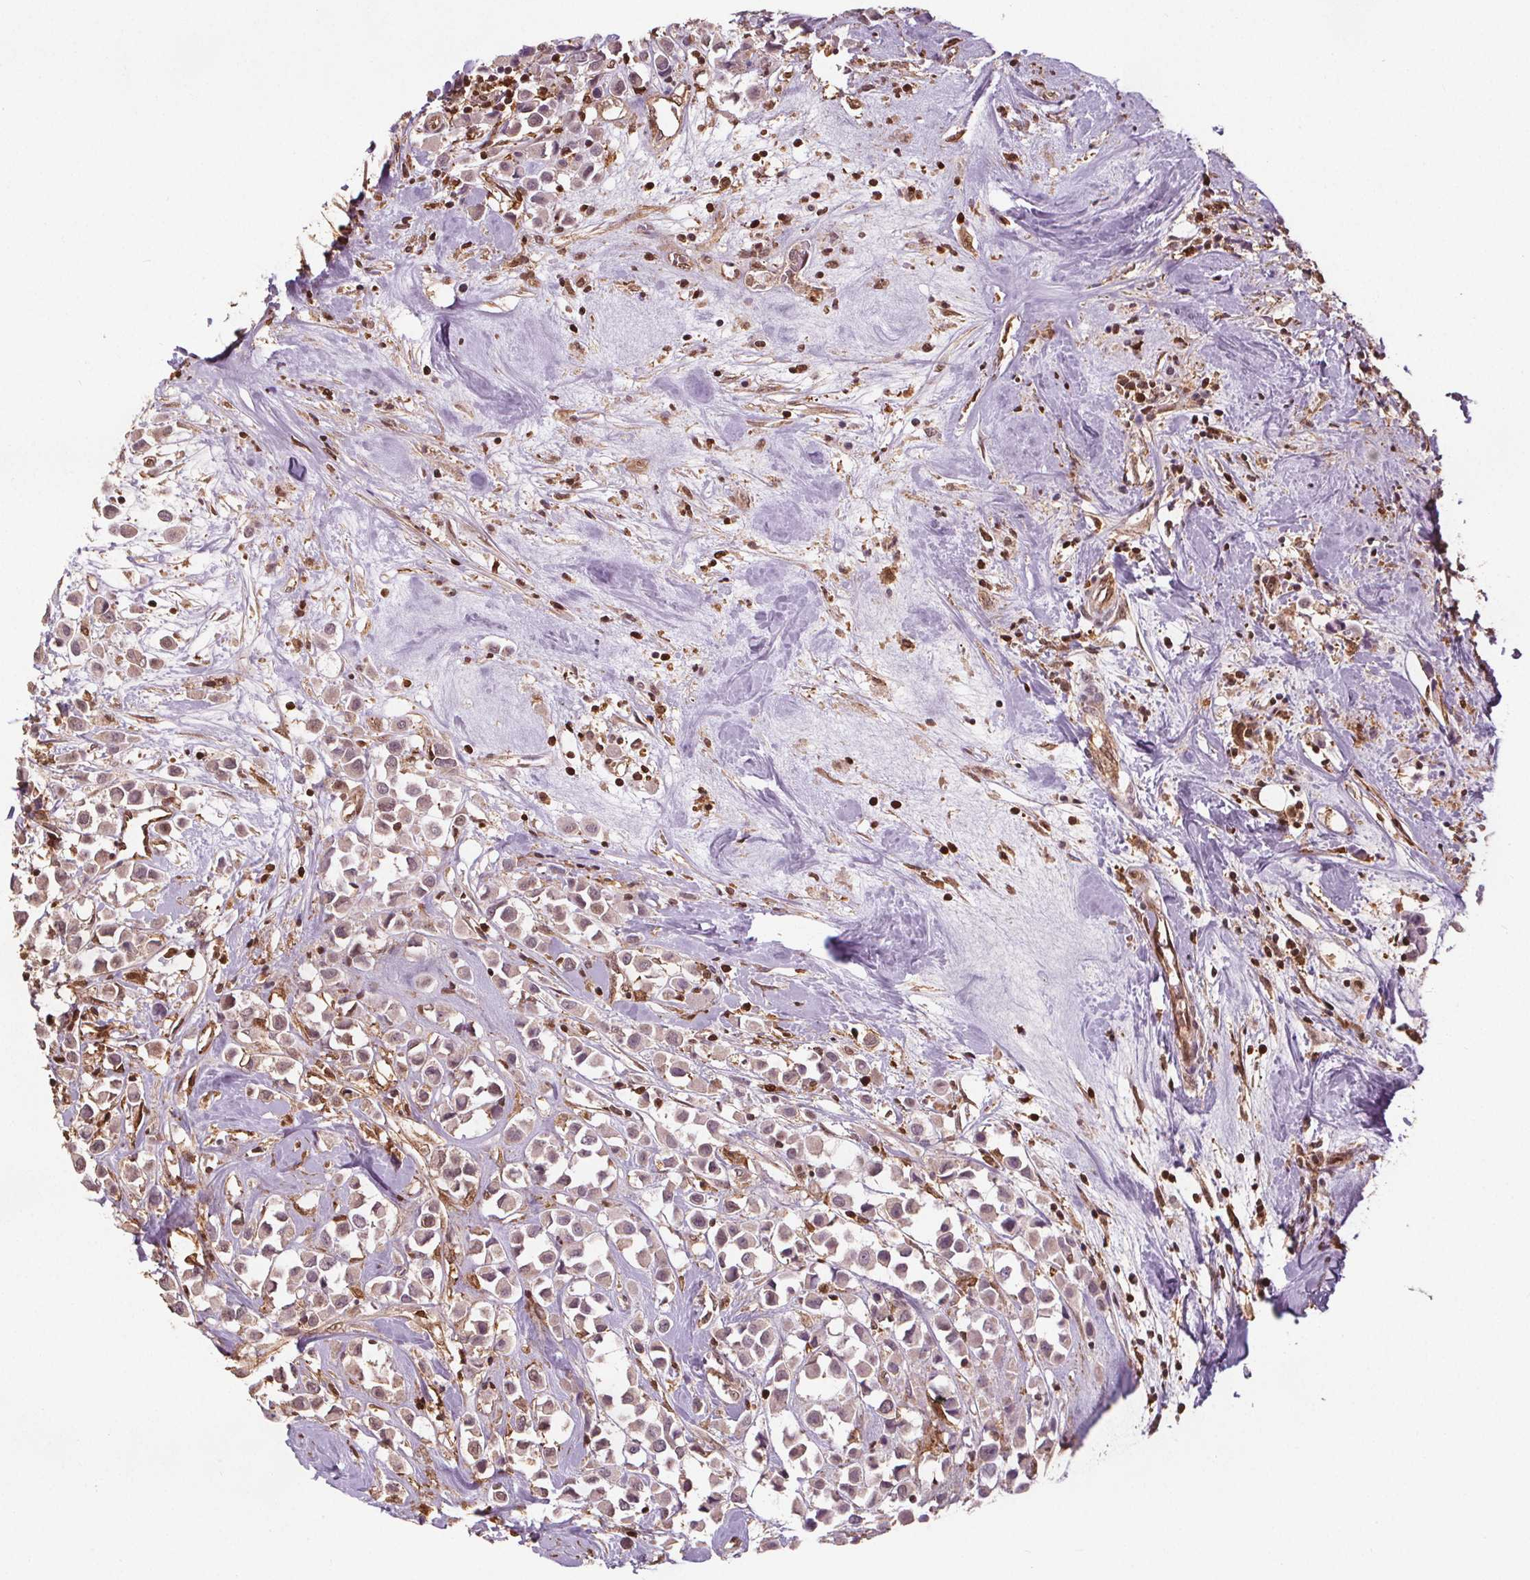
{"staining": {"intensity": "weak", "quantity": "<25%", "location": "nuclear"}, "tissue": "breast cancer", "cell_type": "Tumor cells", "image_type": "cancer", "snomed": [{"axis": "morphology", "description": "Duct carcinoma"}, {"axis": "topography", "description": "Breast"}], "caption": "Tumor cells show no significant protein positivity in breast cancer.", "gene": "ENO1", "patient": {"sex": "female", "age": 61}}